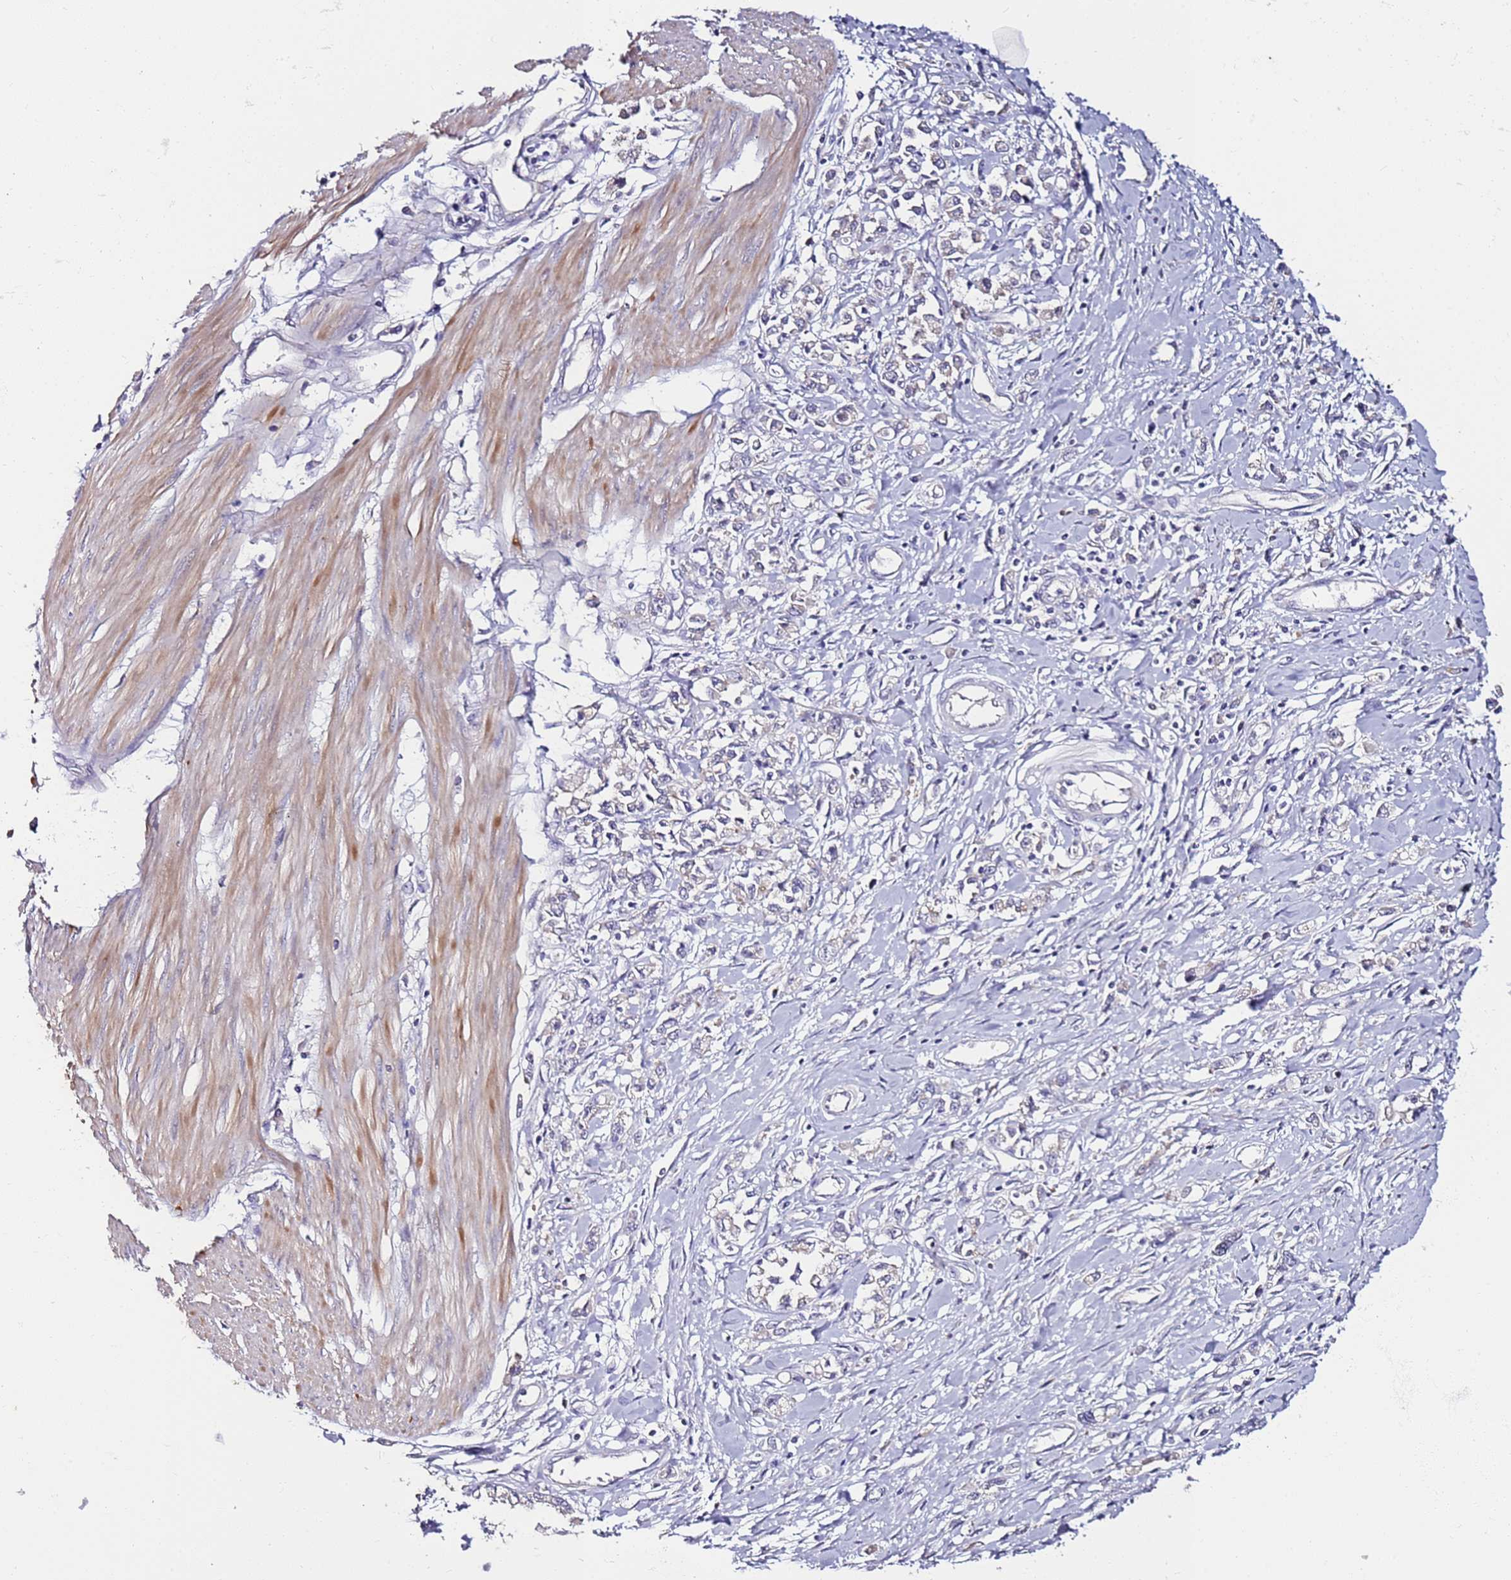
{"staining": {"intensity": "weak", "quantity": "<25%", "location": "cytoplasmic/membranous"}, "tissue": "stomach cancer", "cell_type": "Tumor cells", "image_type": "cancer", "snomed": [{"axis": "morphology", "description": "Adenocarcinoma, NOS"}, {"axis": "topography", "description": "Stomach"}], "caption": "Tumor cells are negative for brown protein staining in stomach adenocarcinoma. Brightfield microscopy of IHC stained with DAB (3,3'-diaminobenzidine) (brown) and hematoxylin (blue), captured at high magnification.", "gene": "SRRM5", "patient": {"sex": "female", "age": 76}}